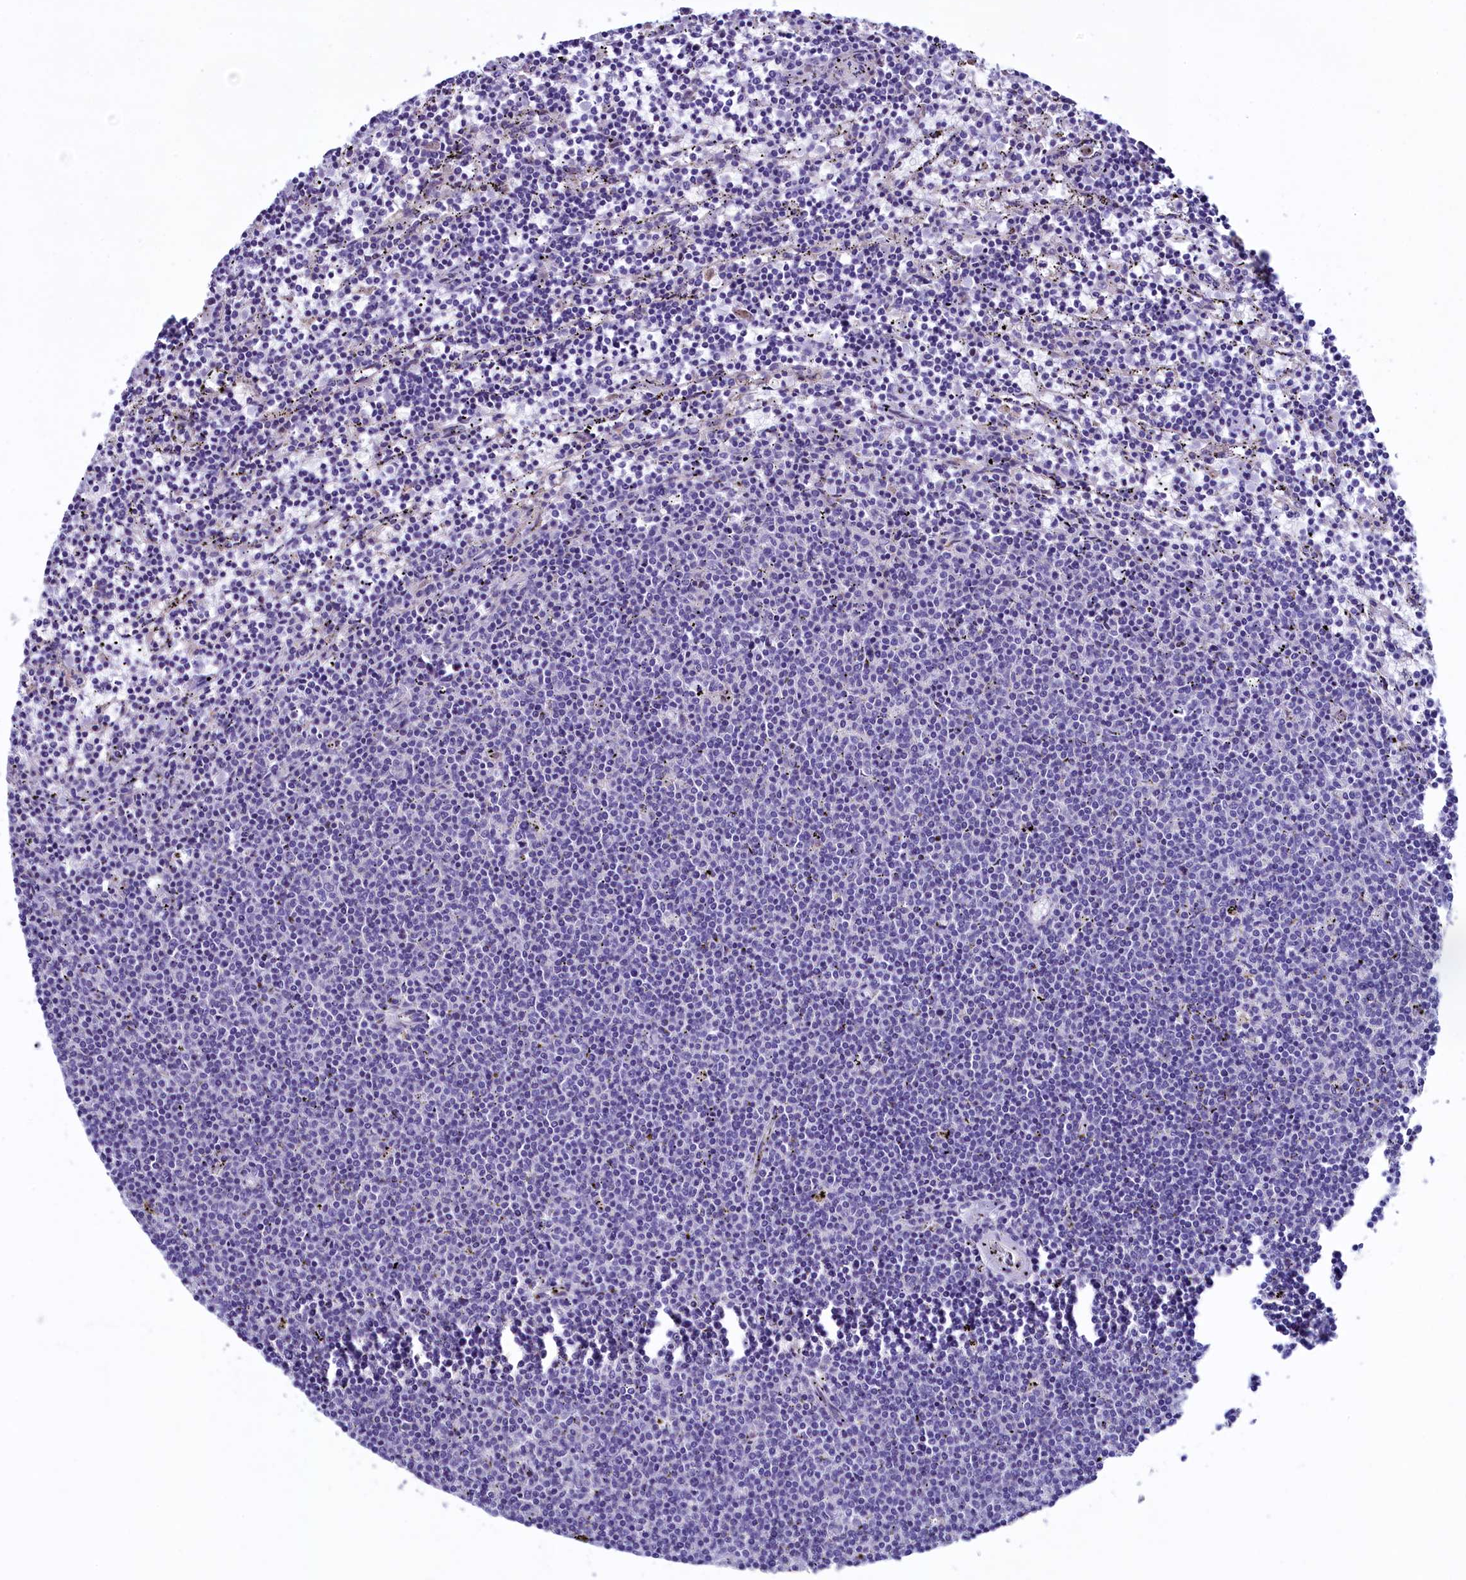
{"staining": {"intensity": "negative", "quantity": "none", "location": "none"}, "tissue": "lymphoma", "cell_type": "Tumor cells", "image_type": "cancer", "snomed": [{"axis": "morphology", "description": "Malignant lymphoma, non-Hodgkin's type, Low grade"}, {"axis": "topography", "description": "Spleen"}], "caption": "The micrograph displays no staining of tumor cells in low-grade malignant lymphoma, non-Hodgkin's type.", "gene": "KRBOX5", "patient": {"sex": "female", "age": 50}}